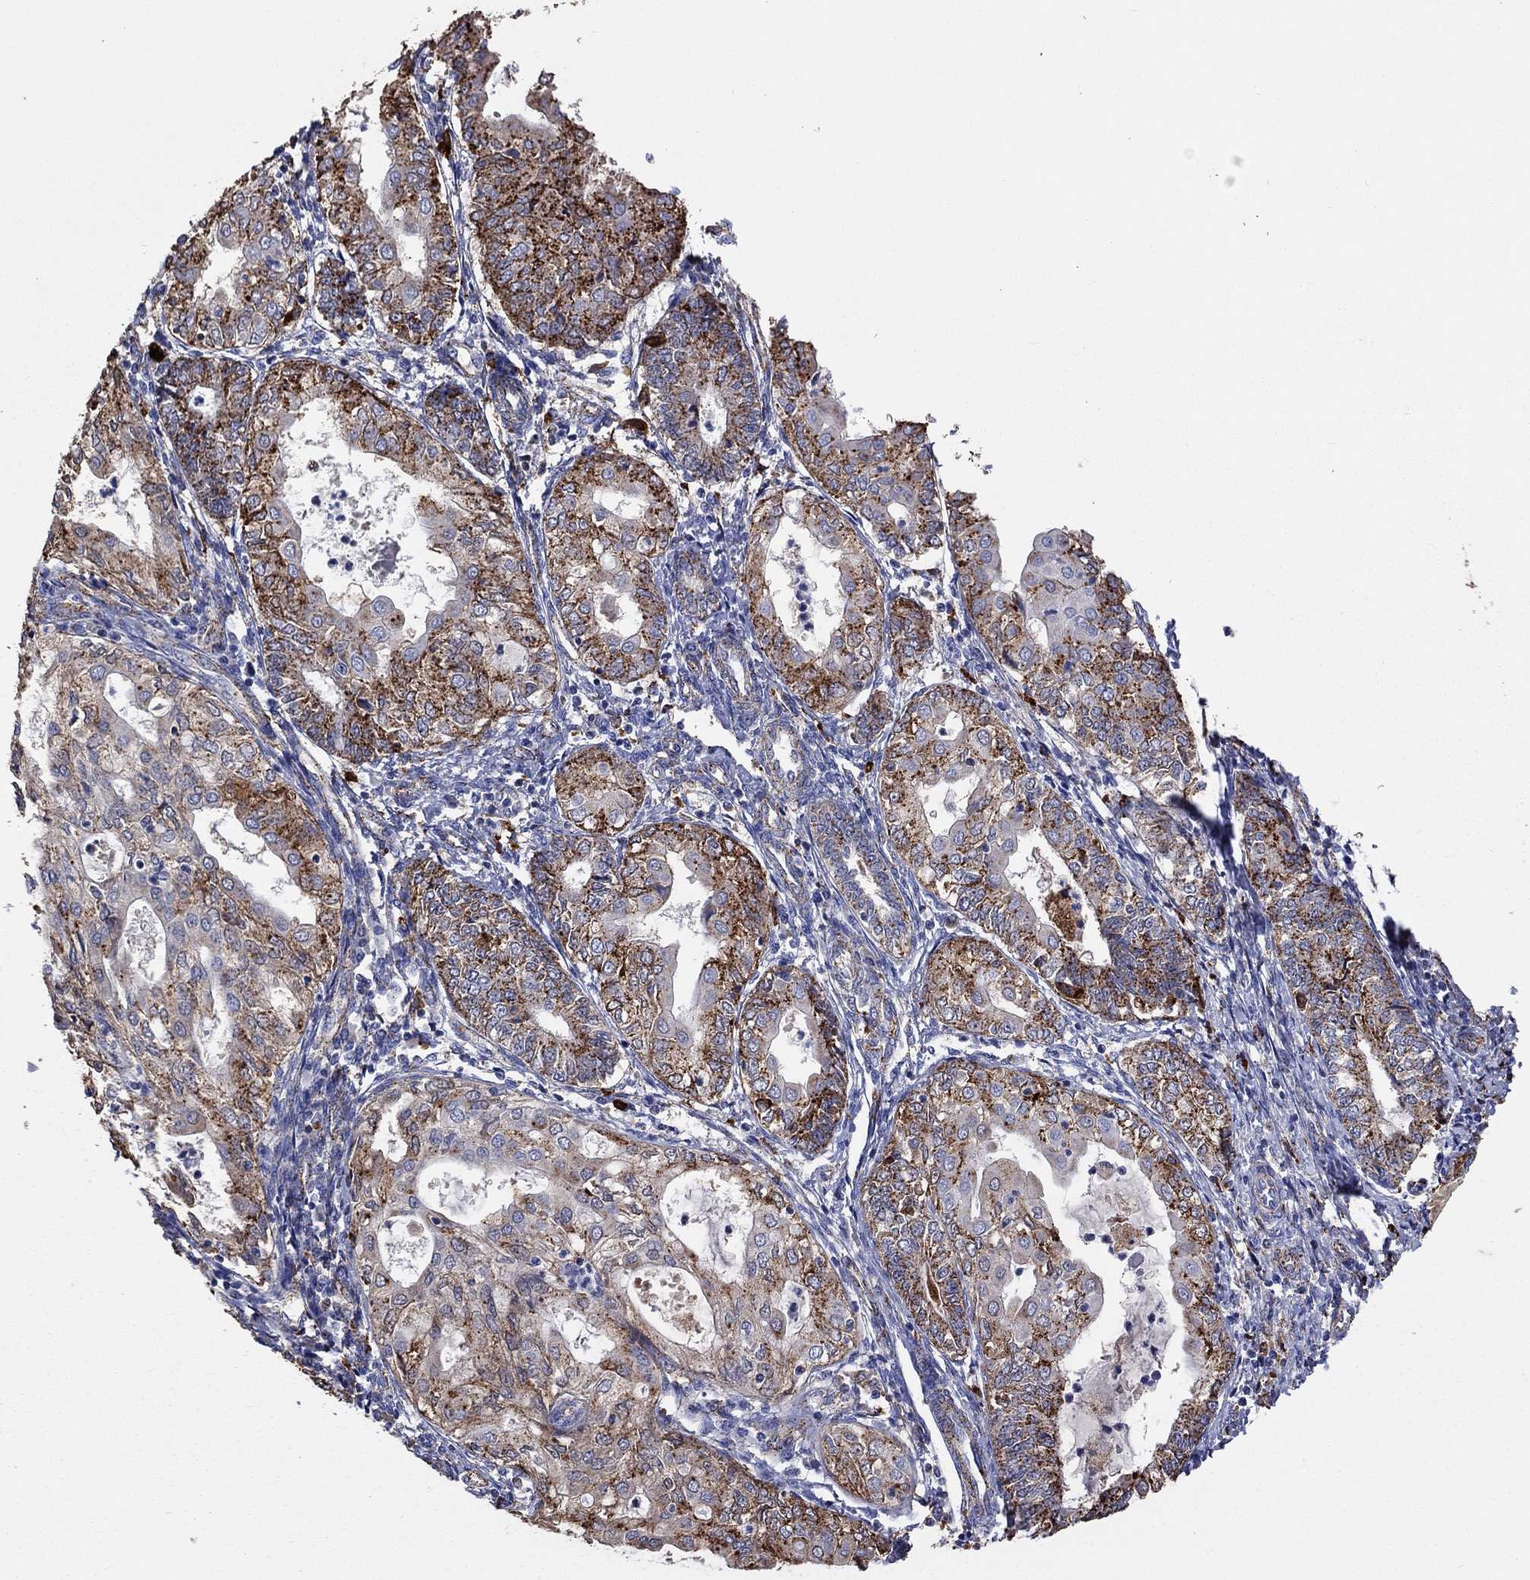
{"staining": {"intensity": "strong", "quantity": ">75%", "location": "cytoplasmic/membranous"}, "tissue": "endometrial cancer", "cell_type": "Tumor cells", "image_type": "cancer", "snomed": [{"axis": "morphology", "description": "Adenocarcinoma, NOS"}, {"axis": "topography", "description": "Endometrium"}], "caption": "Endometrial adenocarcinoma stained with a protein marker exhibits strong staining in tumor cells.", "gene": "CTSB", "patient": {"sex": "female", "age": 68}}